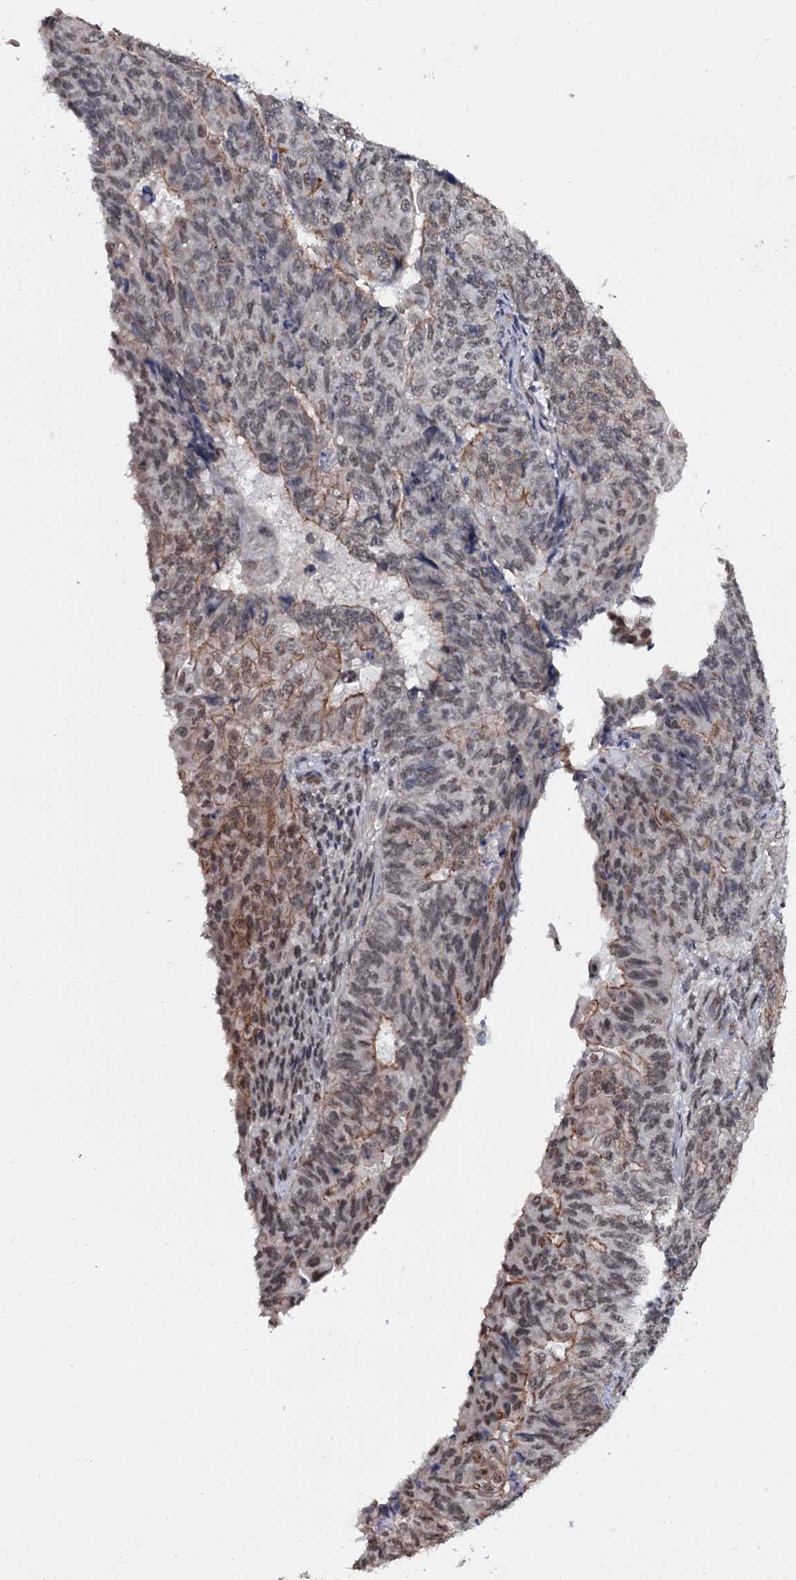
{"staining": {"intensity": "moderate", "quantity": ">75%", "location": "cytoplasmic/membranous,nuclear"}, "tissue": "endometrial cancer", "cell_type": "Tumor cells", "image_type": "cancer", "snomed": [{"axis": "morphology", "description": "Adenocarcinoma, NOS"}, {"axis": "topography", "description": "Endometrium"}], "caption": "About >75% of tumor cells in human adenocarcinoma (endometrial) exhibit moderate cytoplasmic/membranous and nuclear protein staining as visualized by brown immunohistochemical staining.", "gene": "SH2D4B", "patient": {"sex": "female", "age": 32}}